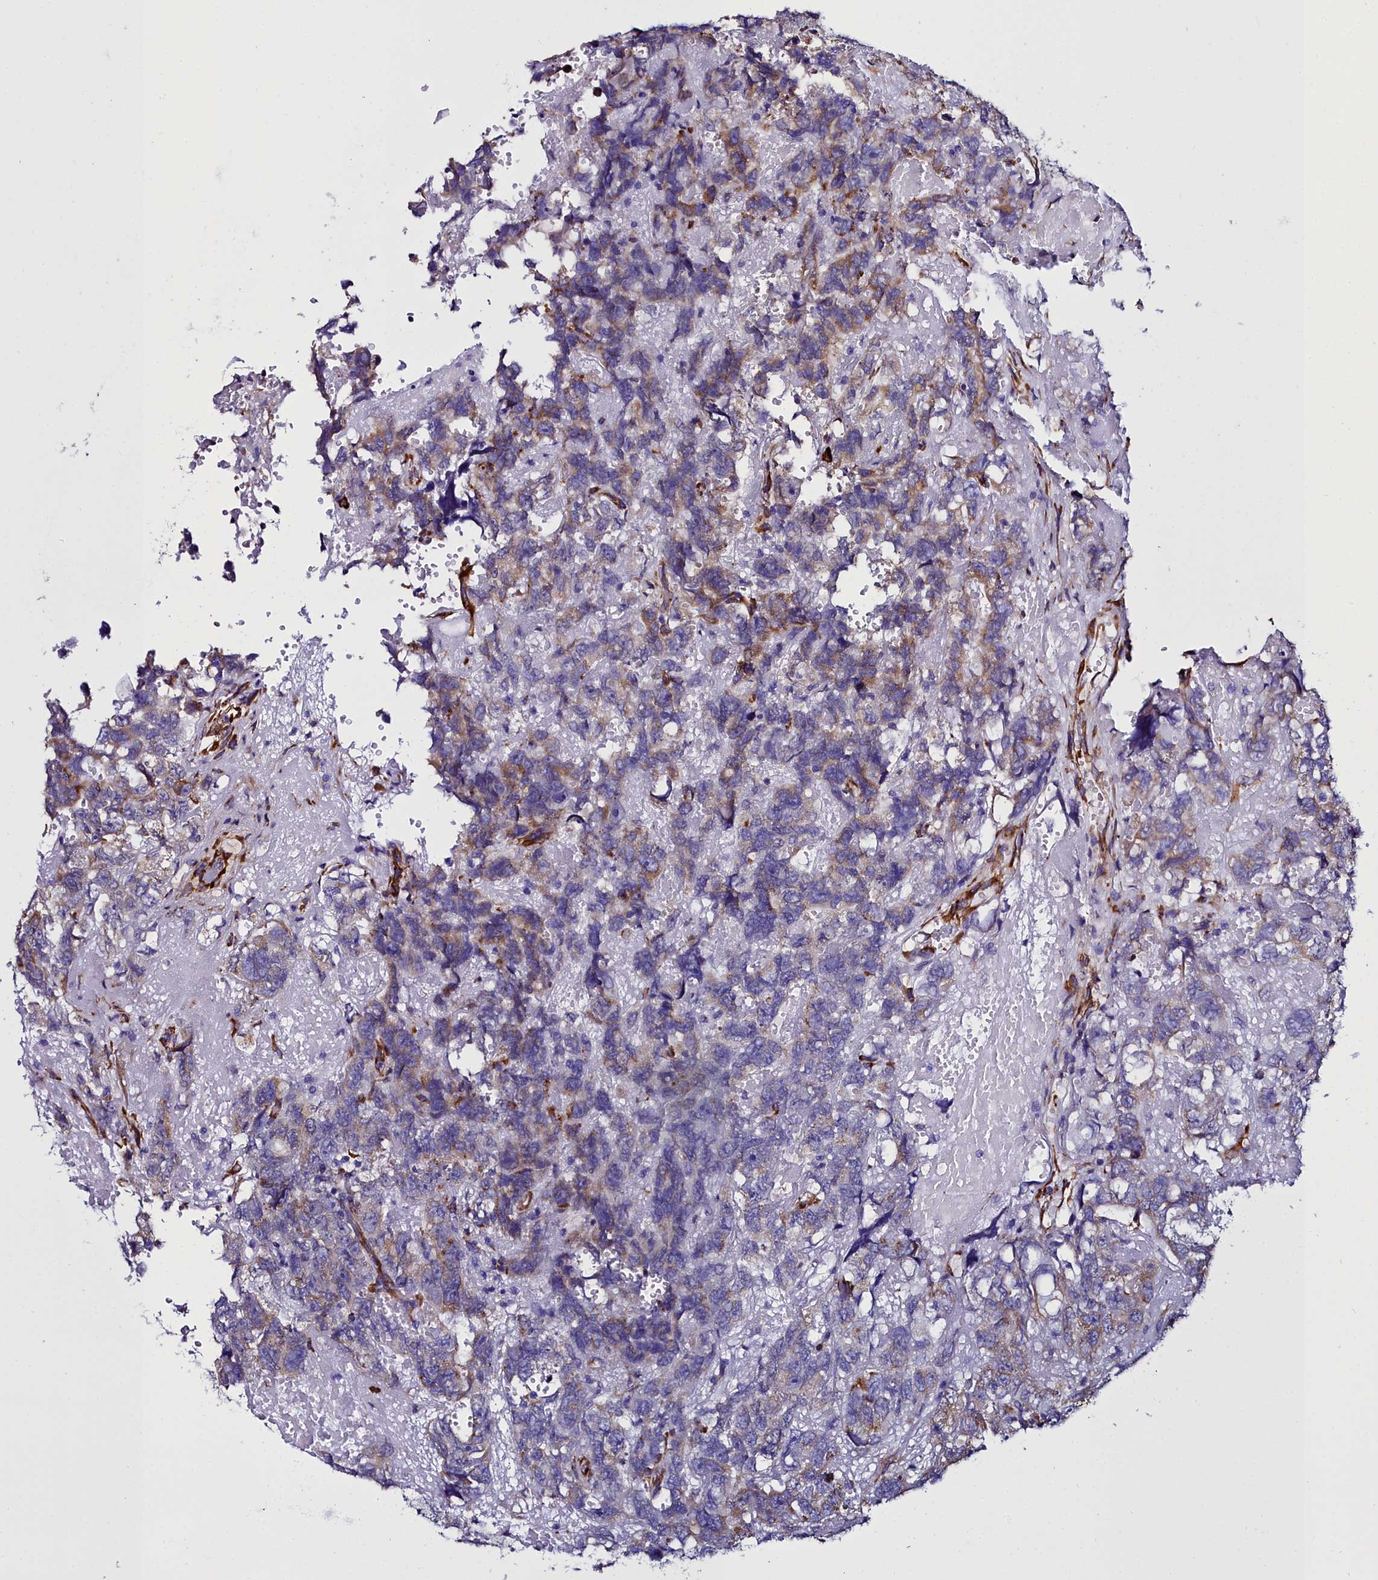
{"staining": {"intensity": "negative", "quantity": "none", "location": "none"}, "tissue": "testis cancer", "cell_type": "Tumor cells", "image_type": "cancer", "snomed": [{"axis": "morphology", "description": "Carcinoma, Embryonal, NOS"}, {"axis": "topography", "description": "Testis"}], "caption": "Immunohistochemical staining of testis embryonal carcinoma shows no significant staining in tumor cells.", "gene": "TXNDC5", "patient": {"sex": "male", "age": 45}}